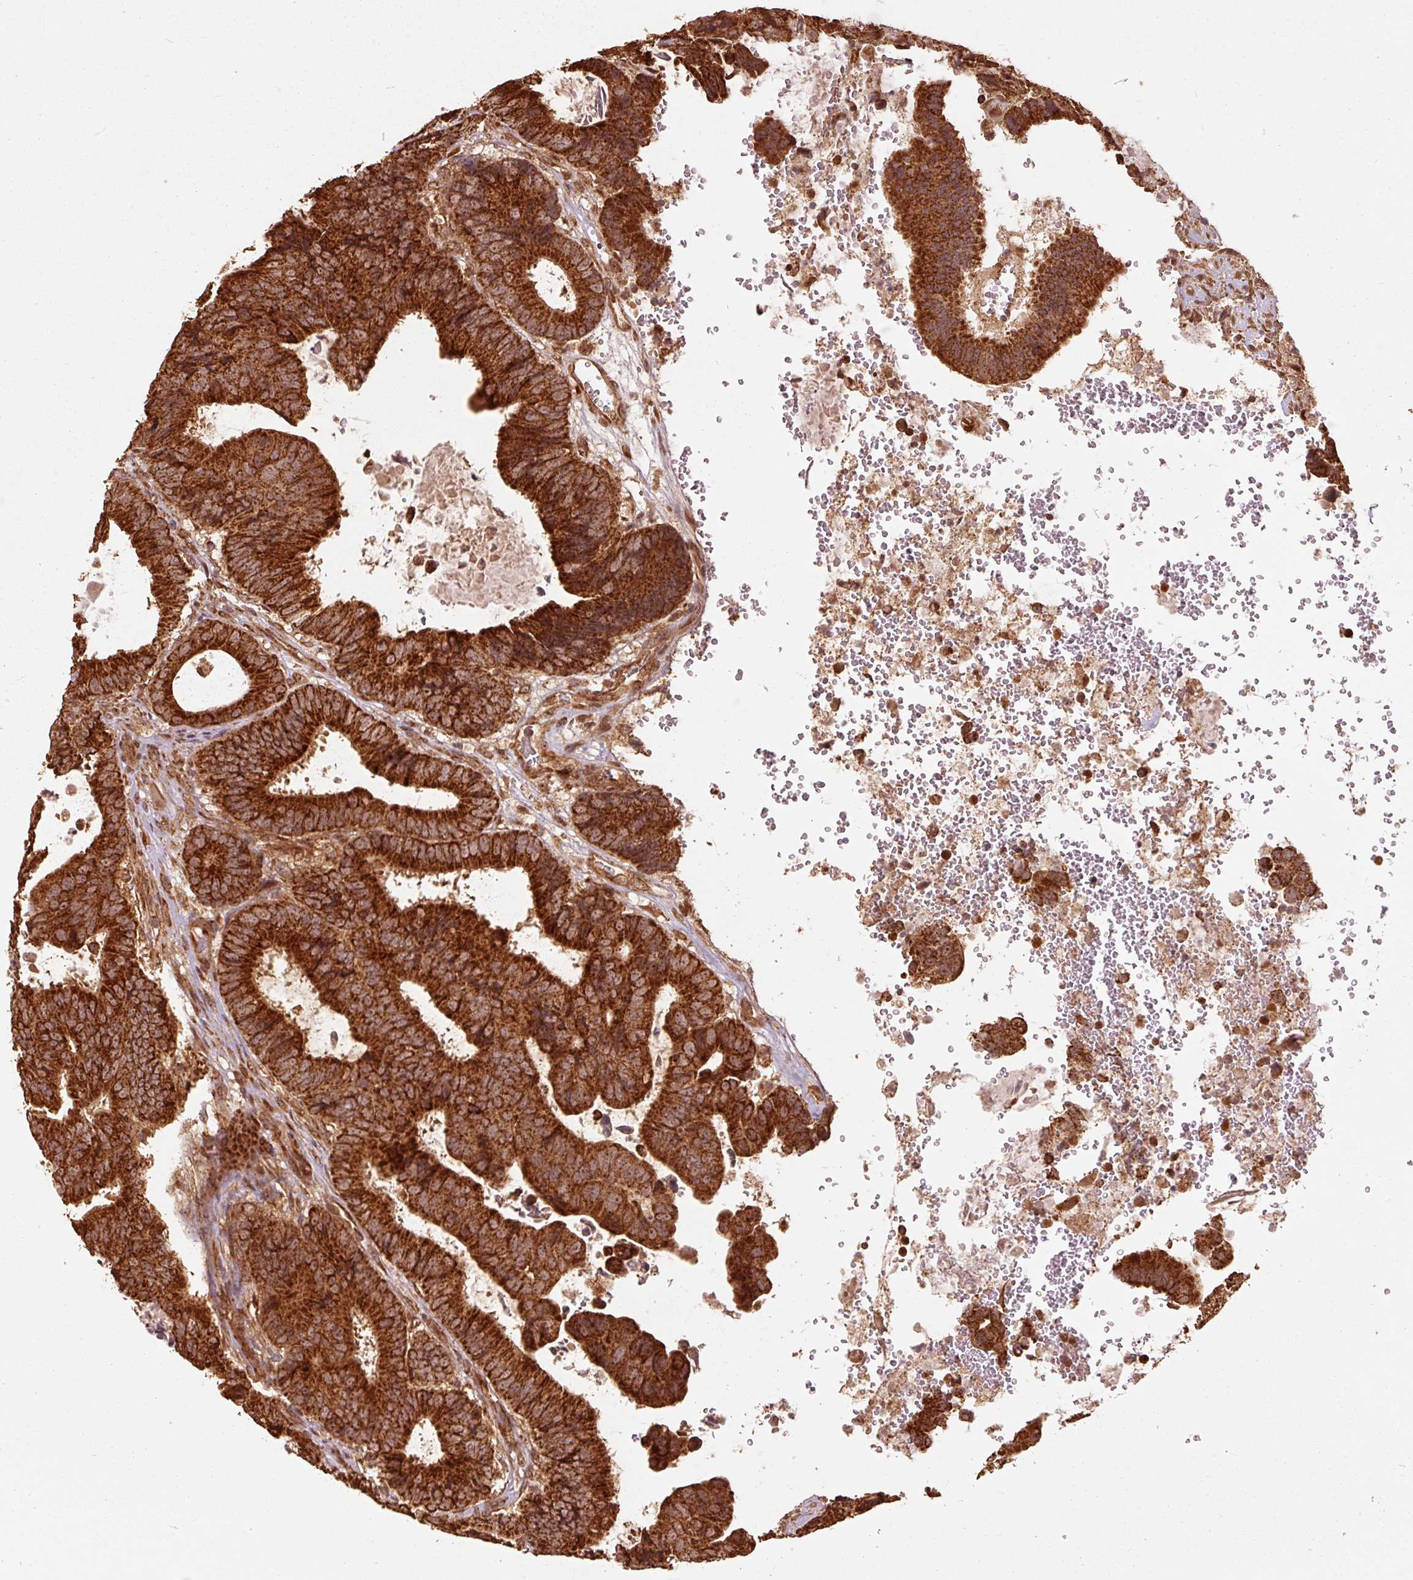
{"staining": {"intensity": "strong", "quantity": ">75%", "location": "cytoplasmic/membranous"}, "tissue": "colorectal cancer", "cell_type": "Tumor cells", "image_type": "cancer", "snomed": [{"axis": "morphology", "description": "Adenocarcinoma, NOS"}, {"axis": "topography", "description": "Colon"}], "caption": "IHC of adenocarcinoma (colorectal) exhibits high levels of strong cytoplasmic/membranous staining in about >75% of tumor cells.", "gene": "MRPL16", "patient": {"sex": "male", "age": 85}}